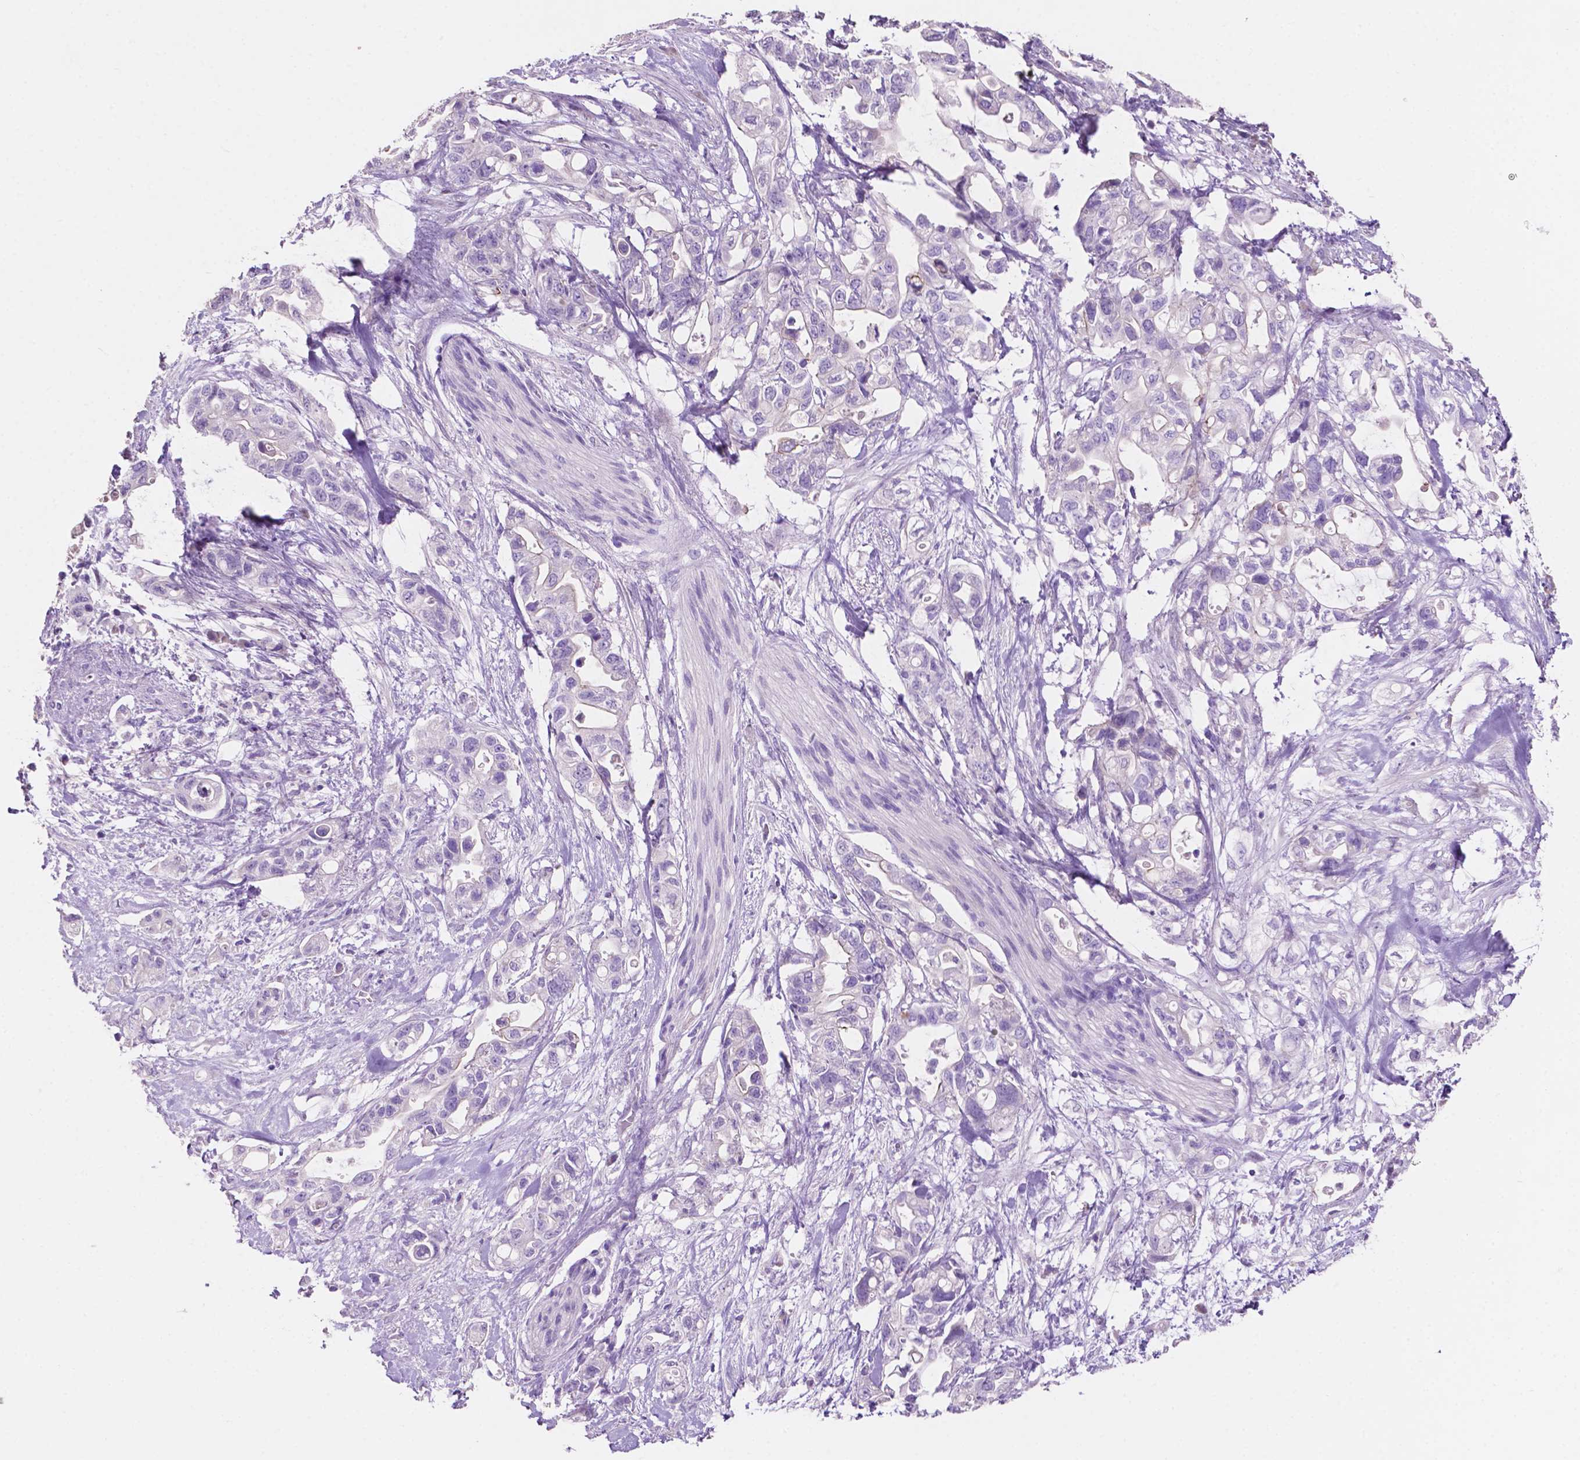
{"staining": {"intensity": "negative", "quantity": "none", "location": "none"}, "tissue": "pancreatic cancer", "cell_type": "Tumor cells", "image_type": "cancer", "snomed": [{"axis": "morphology", "description": "Adenocarcinoma, NOS"}, {"axis": "topography", "description": "Pancreas"}], "caption": "Human adenocarcinoma (pancreatic) stained for a protein using IHC shows no expression in tumor cells.", "gene": "CLDN17", "patient": {"sex": "female", "age": 72}}